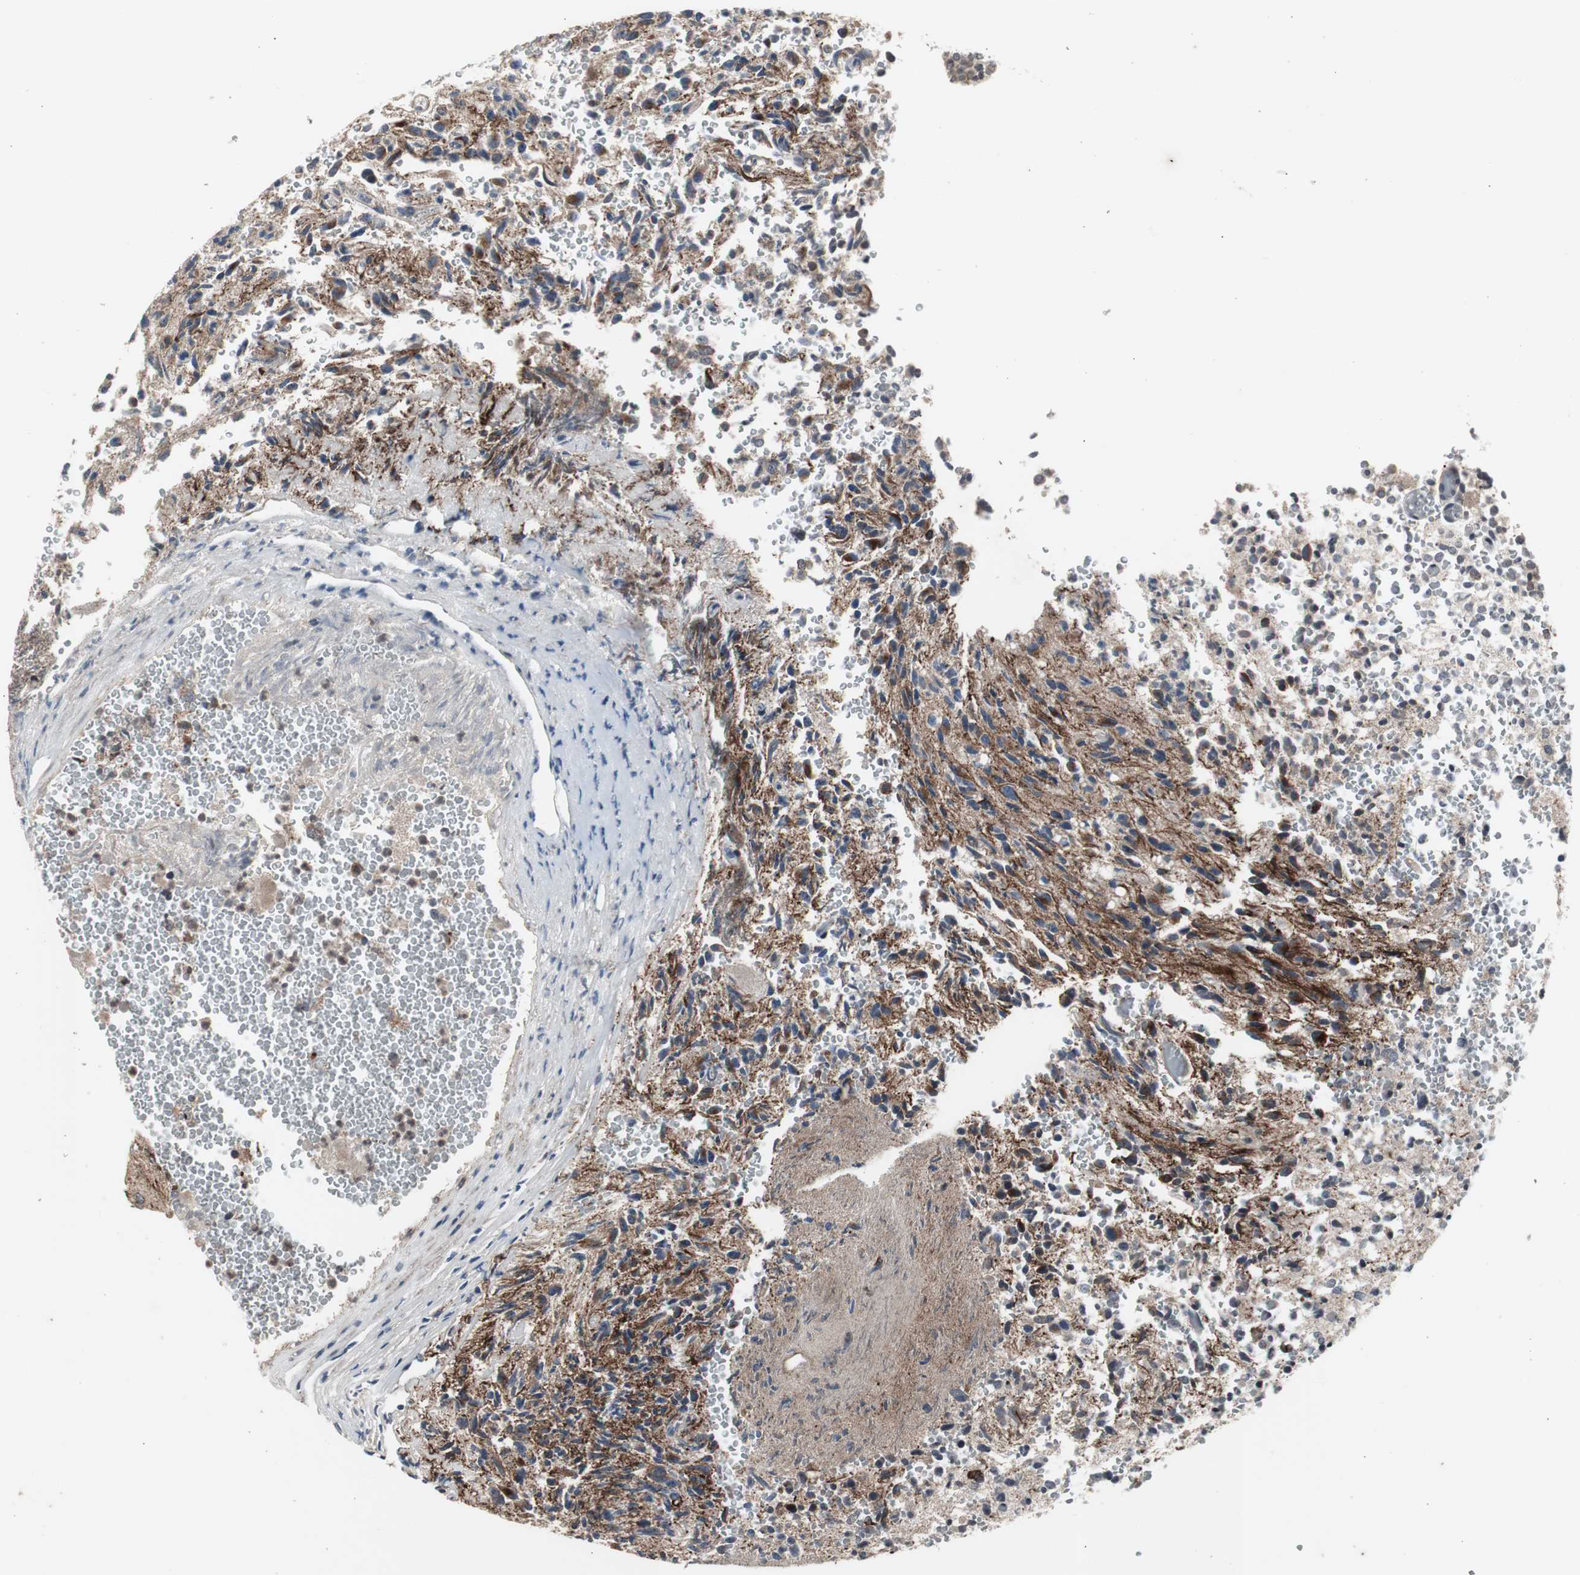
{"staining": {"intensity": "weak", "quantity": ">75%", "location": "cytoplasmic/membranous"}, "tissue": "glioma", "cell_type": "Tumor cells", "image_type": "cancer", "snomed": [{"axis": "morphology", "description": "Glioma, malignant, High grade"}, {"axis": "topography", "description": "pancreas cauda"}], "caption": "High-magnification brightfield microscopy of high-grade glioma (malignant) stained with DAB (3,3'-diaminobenzidine) (brown) and counterstained with hematoxylin (blue). tumor cells exhibit weak cytoplasmic/membranous staining is appreciated in approximately>75% of cells.", "gene": "CRADD", "patient": {"sex": "male", "age": 60}}